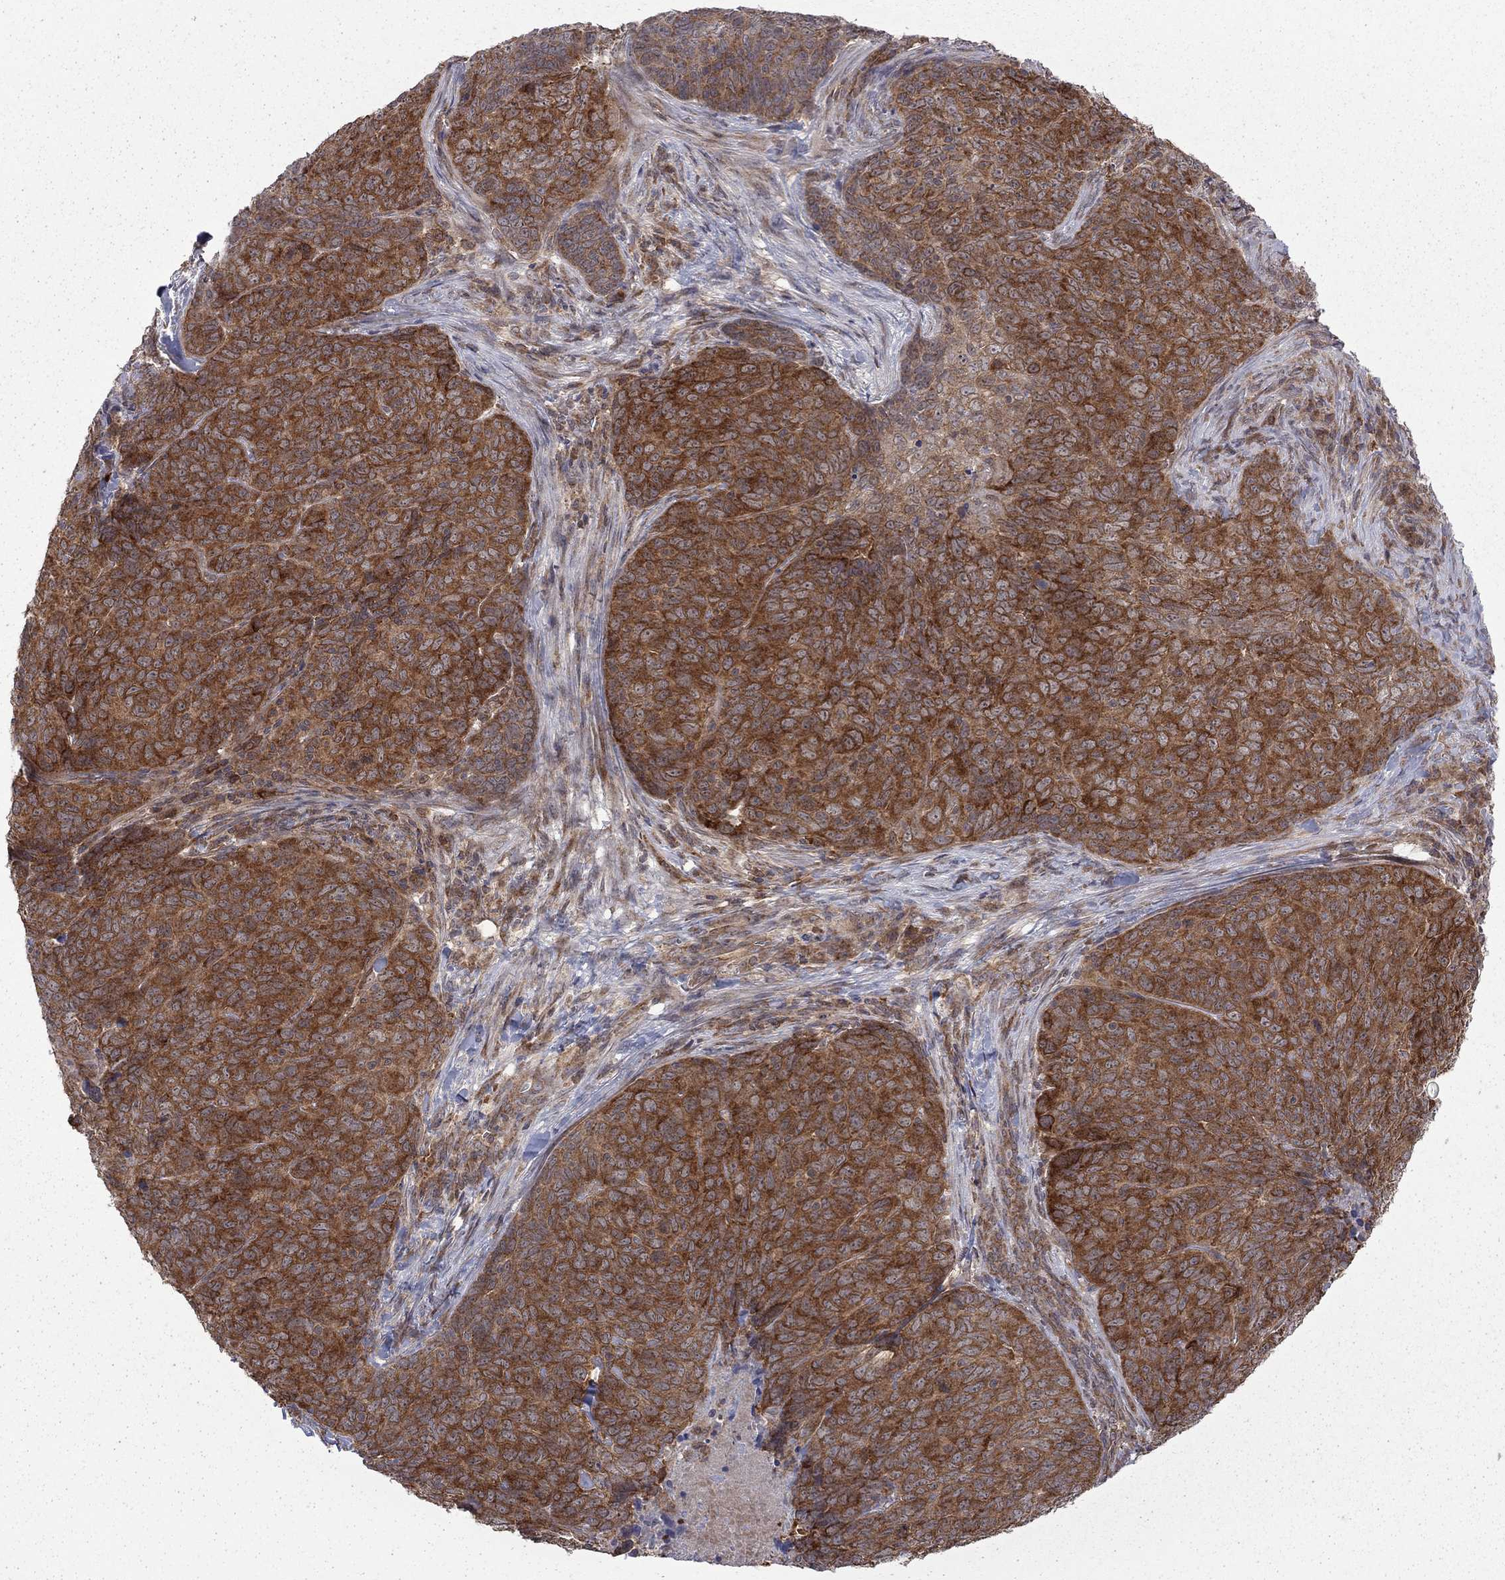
{"staining": {"intensity": "strong", "quantity": ">75%", "location": "cytoplasmic/membranous"}, "tissue": "skin cancer", "cell_type": "Tumor cells", "image_type": "cancer", "snomed": [{"axis": "morphology", "description": "Squamous cell carcinoma, NOS"}, {"axis": "topography", "description": "Skin"}, {"axis": "topography", "description": "Anal"}], "caption": "Strong cytoplasmic/membranous protein expression is seen in about >75% of tumor cells in squamous cell carcinoma (skin).", "gene": "NAA50", "patient": {"sex": "female", "age": 51}}